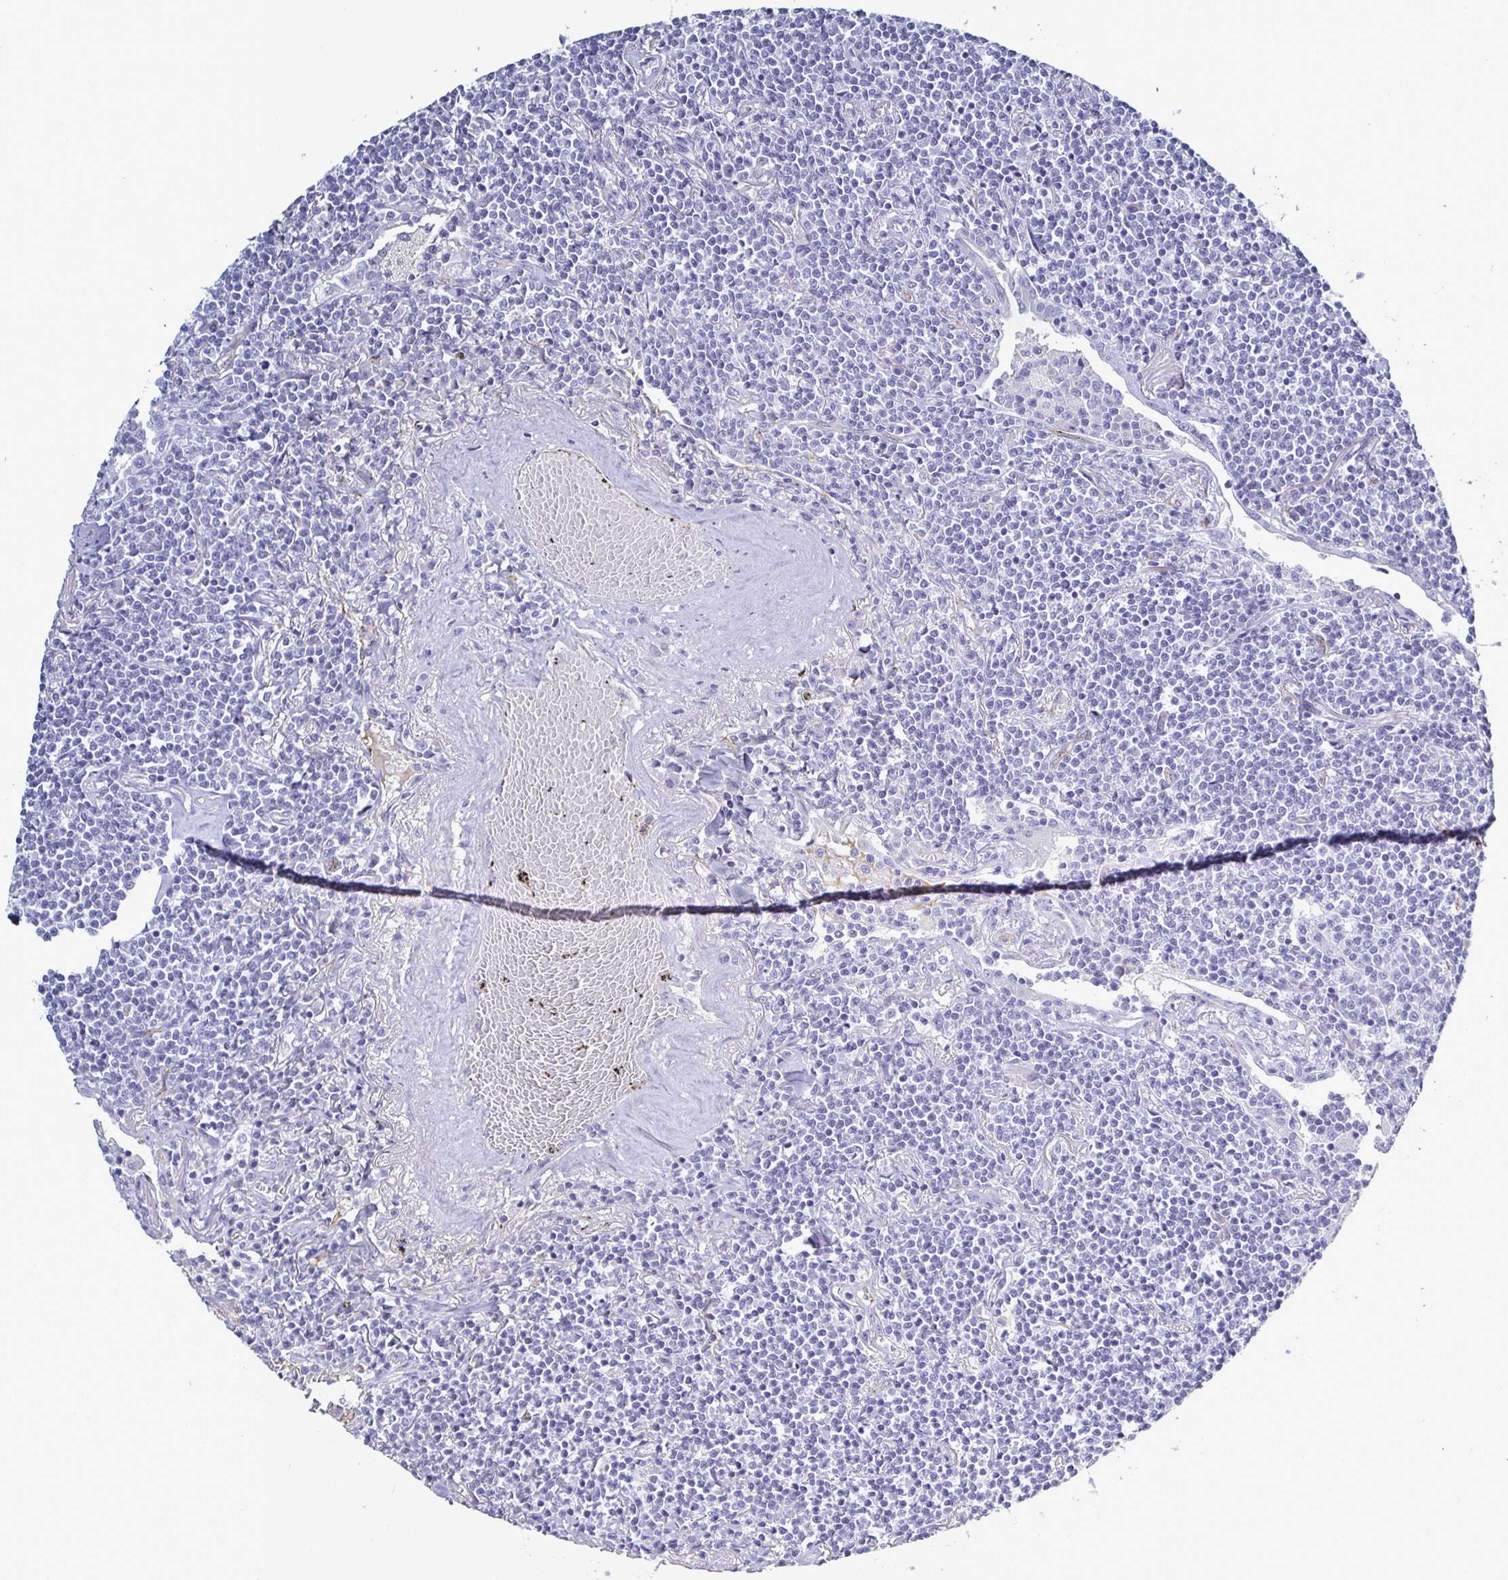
{"staining": {"intensity": "negative", "quantity": "none", "location": "none"}, "tissue": "lymphoma", "cell_type": "Tumor cells", "image_type": "cancer", "snomed": [{"axis": "morphology", "description": "Malignant lymphoma, non-Hodgkin's type, Low grade"}, {"axis": "topography", "description": "Lung"}], "caption": "The micrograph demonstrates no staining of tumor cells in low-grade malignant lymphoma, non-Hodgkin's type. (Stains: DAB immunohistochemistry with hematoxylin counter stain, Microscopy: brightfield microscopy at high magnification).", "gene": "ACSBG2", "patient": {"sex": "female", "age": 71}}